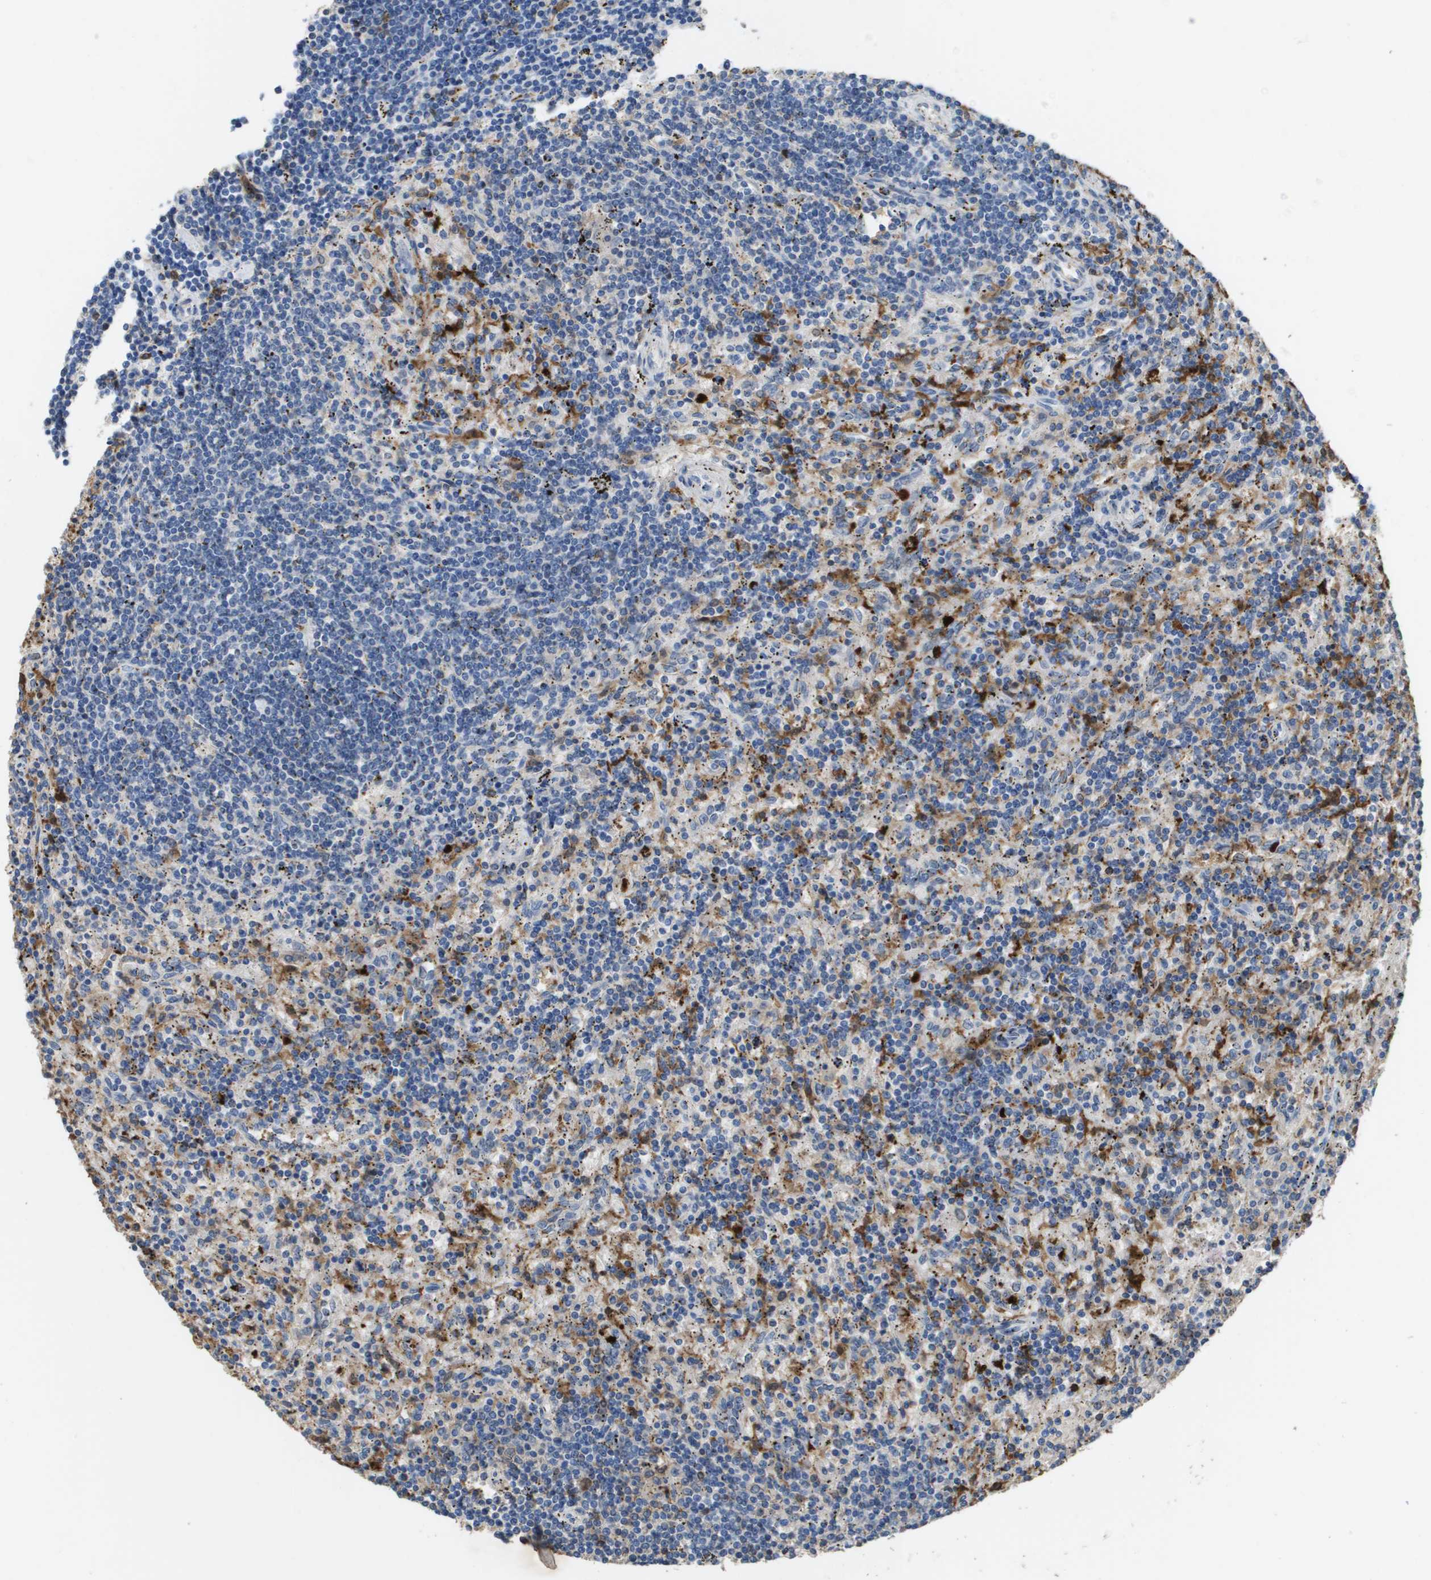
{"staining": {"intensity": "negative", "quantity": "none", "location": "none"}, "tissue": "lymphoma", "cell_type": "Tumor cells", "image_type": "cancer", "snomed": [{"axis": "morphology", "description": "Malignant lymphoma, non-Hodgkin's type, Low grade"}, {"axis": "topography", "description": "Spleen"}], "caption": "Immunohistochemistry of human lymphoma exhibits no expression in tumor cells.", "gene": "FABP5", "patient": {"sex": "male", "age": 76}}